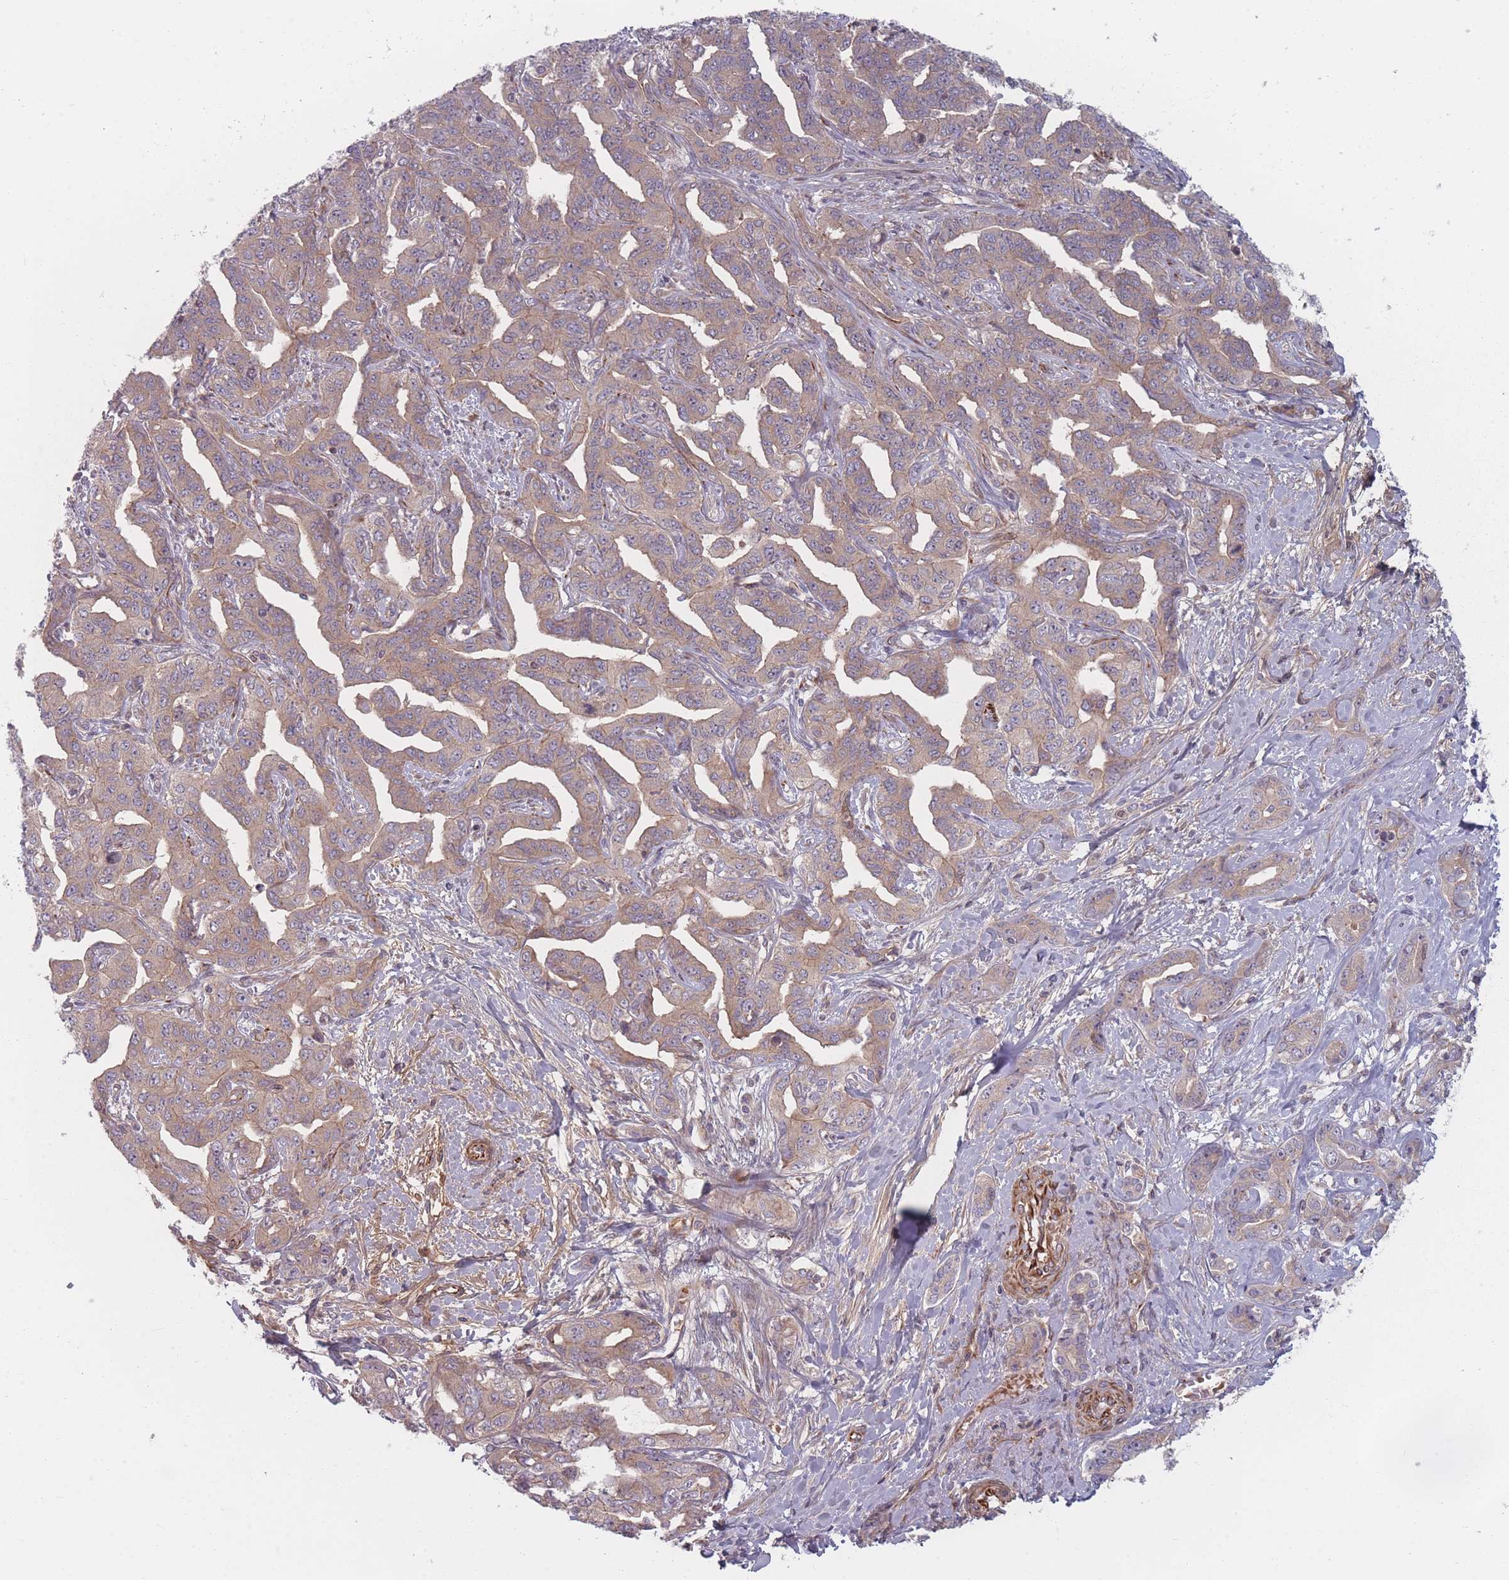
{"staining": {"intensity": "weak", "quantity": ">75%", "location": "cytoplasmic/membranous"}, "tissue": "liver cancer", "cell_type": "Tumor cells", "image_type": "cancer", "snomed": [{"axis": "morphology", "description": "Cholangiocarcinoma"}, {"axis": "topography", "description": "Liver"}], "caption": "Protein positivity by immunohistochemistry displays weak cytoplasmic/membranous positivity in about >75% of tumor cells in liver cancer (cholangiocarcinoma).", "gene": "EEF1AKMT2", "patient": {"sex": "male", "age": 59}}